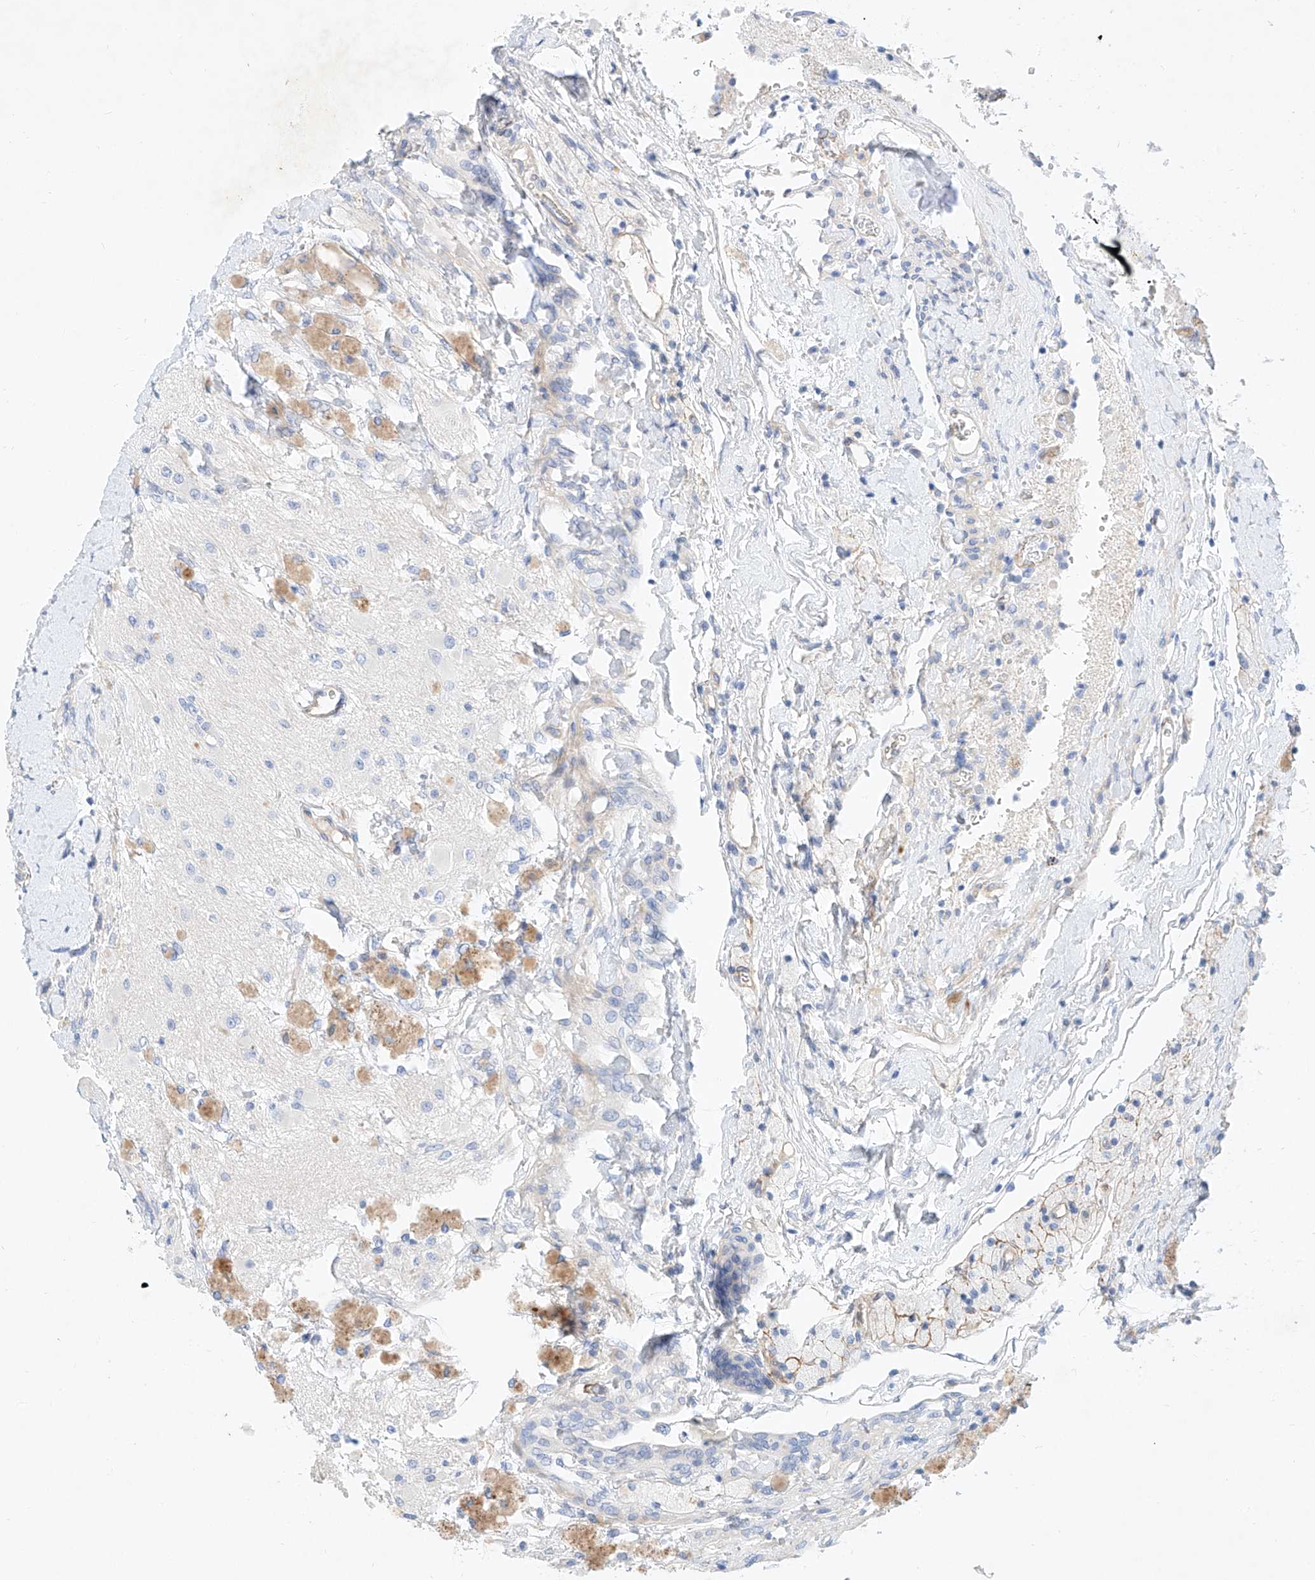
{"staining": {"intensity": "negative", "quantity": "none", "location": "none"}, "tissue": "glioma", "cell_type": "Tumor cells", "image_type": "cancer", "snomed": [{"axis": "morphology", "description": "Glioma, malignant, High grade"}, {"axis": "topography", "description": "Brain"}], "caption": "The micrograph exhibits no significant staining in tumor cells of glioma. The staining is performed using DAB (3,3'-diaminobenzidine) brown chromogen with nuclei counter-stained in using hematoxylin.", "gene": "SBSPON", "patient": {"sex": "male", "age": 34}}